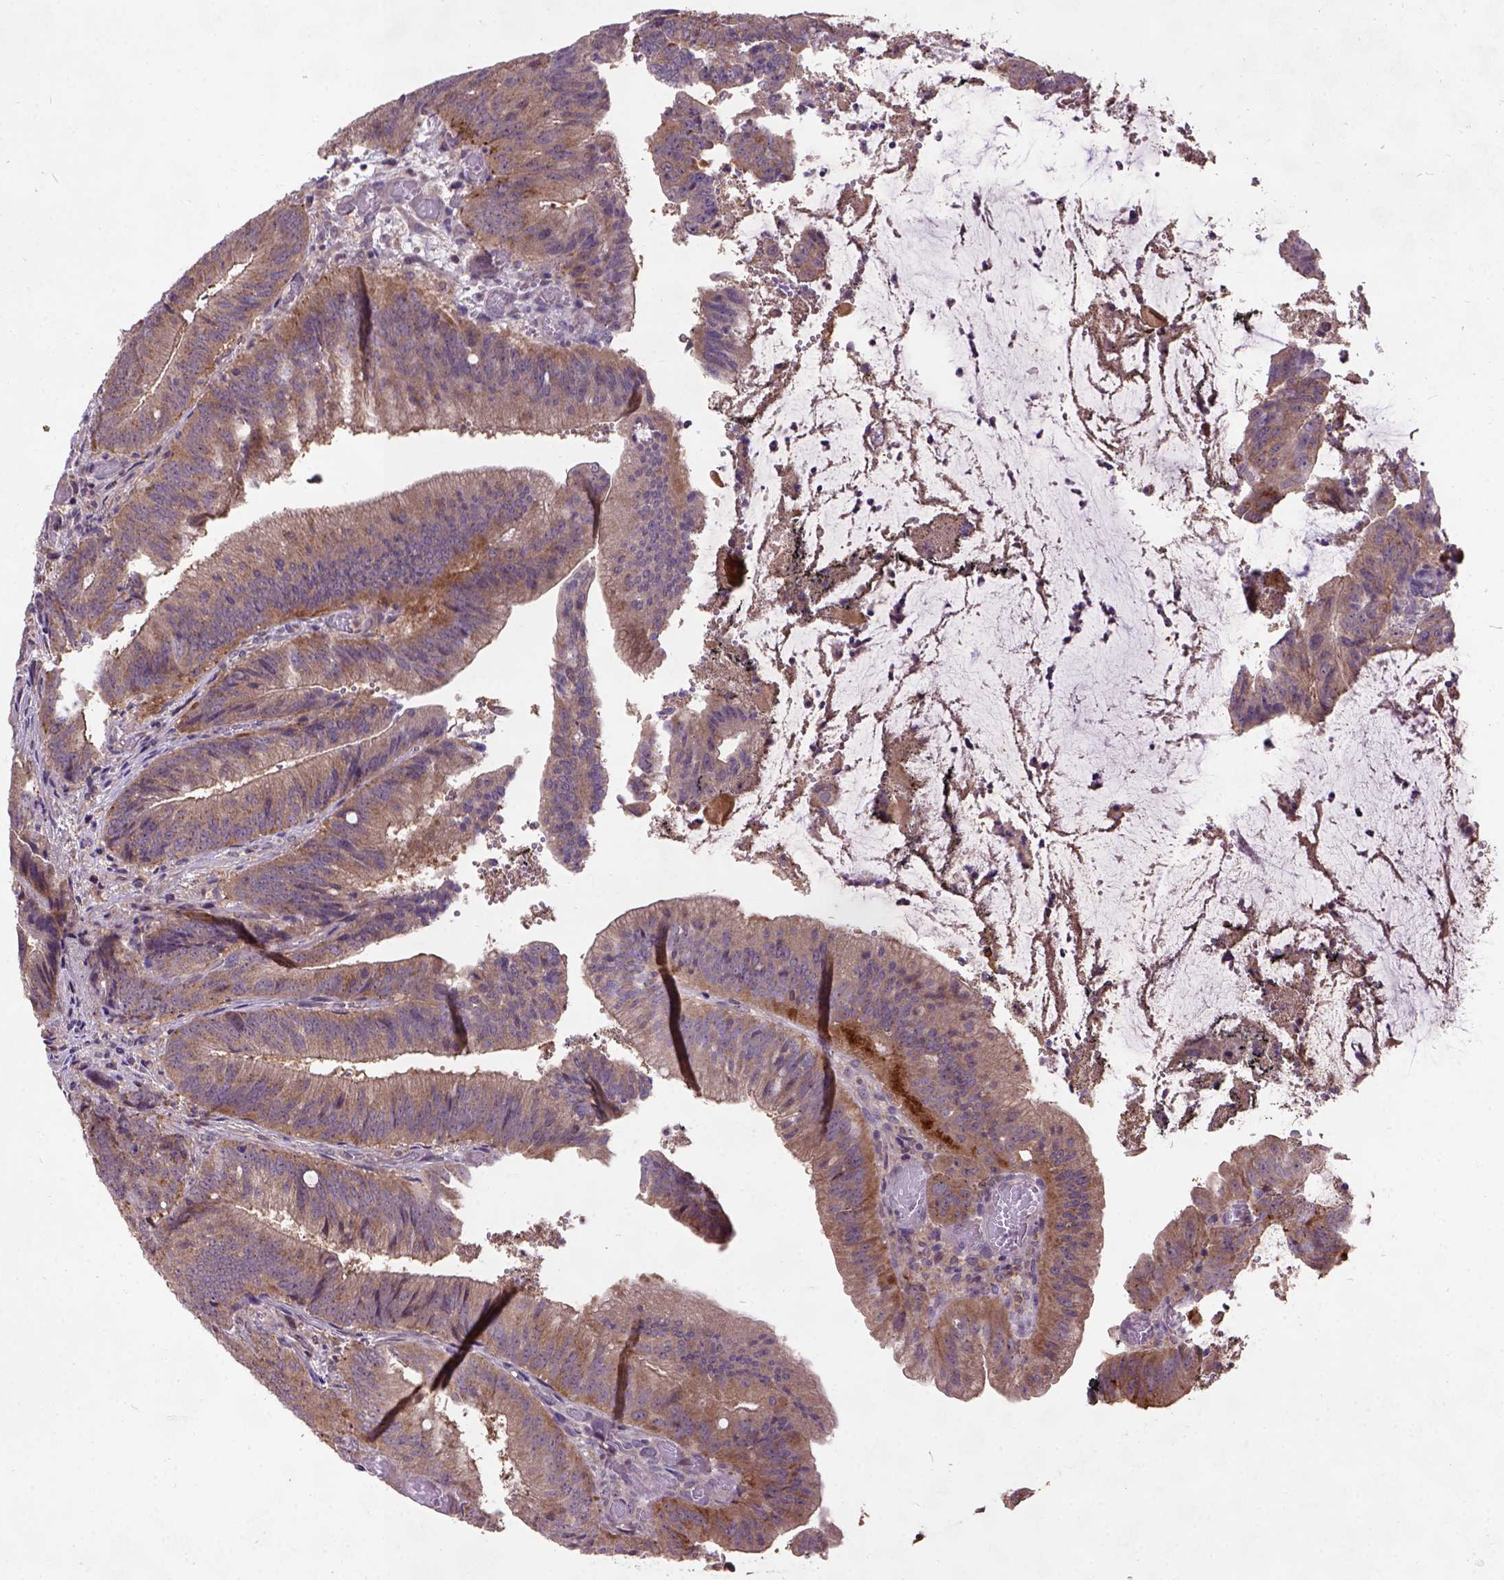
{"staining": {"intensity": "moderate", "quantity": ">75%", "location": "cytoplasmic/membranous"}, "tissue": "colorectal cancer", "cell_type": "Tumor cells", "image_type": "cancer", "snomed": [{"axis": "morphology", "description": "Adenocarcinoma, NOS"}, {"axis": "topography", "description": "Colon"}], "caption": "Moderate cytoplasmic/membranous positivity for a protein is identified in approximately >75% of tumor cells of colorectal adenocarcinoma using immunohistochemistry (IHC).", "gene": "KBTBD8", "patient": {"sex": "female", "age": 43}}